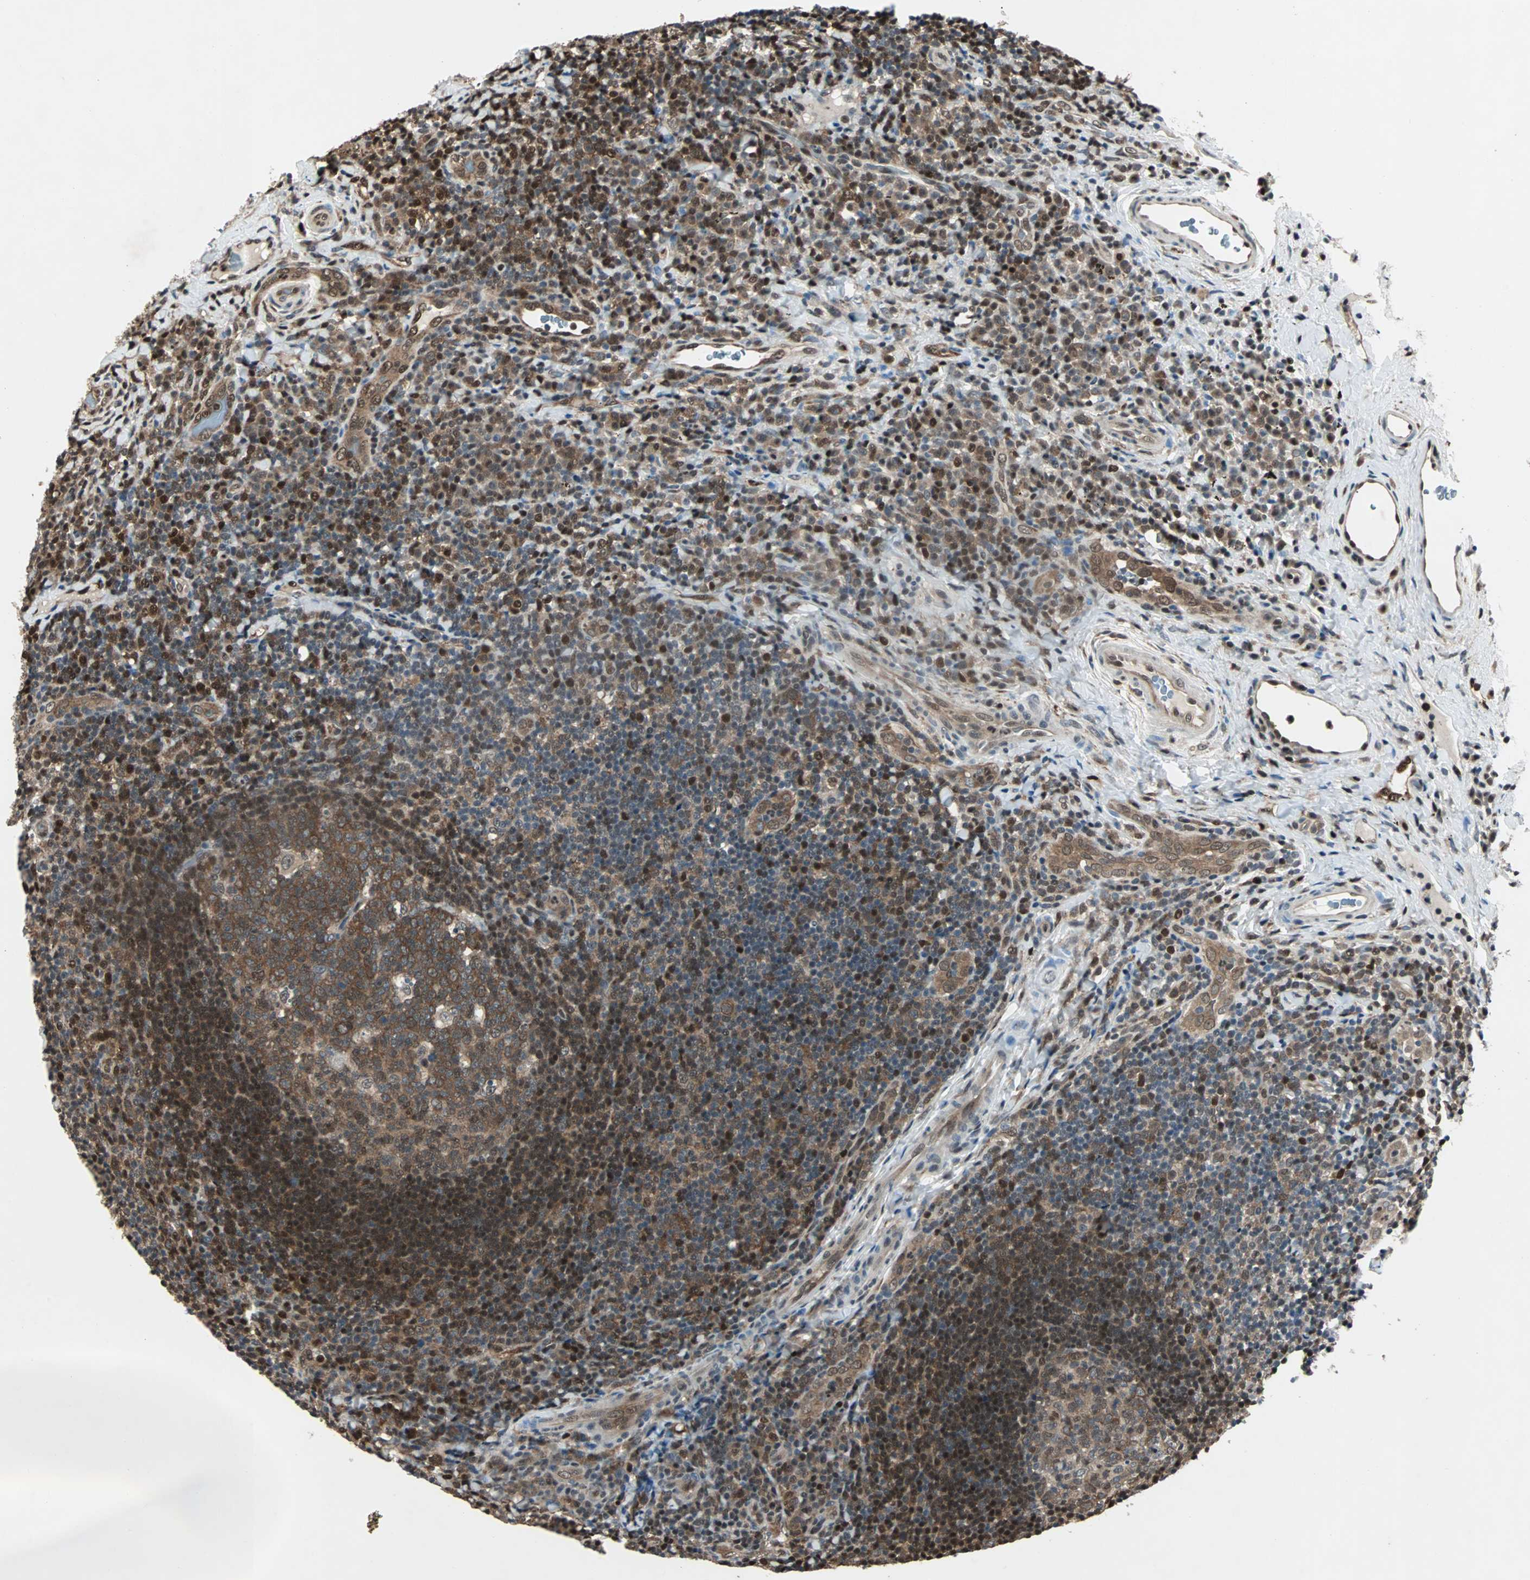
{"staining": {"intensity": "strong", "quantity": ">75%", "location": "cytoplasmic/membranous,nuclear"}, "tissue": "lymphoma", "cell_type": "Tumor cells", "image_type": "cancer", "snomed": [{"axis": "morphology", "description": "Malignant lymphoma, non-Hodgkin's type, High grade"}, {"axis": "topography", "description": "Tonsil"}], "caption": "Strong cytoplasmic/membranous and nuclear staining is present in about >75% of tumor cells in high-grade malignant lymphoma, non-Hodgkin's type. The staining is performed using DAB (3,3'-diaminobenzidine) brown chromogen to label protein expression. The nuclei are counter-stained blue using hematoxylin.", "gene": "ACLY", "patient": {"sex": "female", "age": 36}}